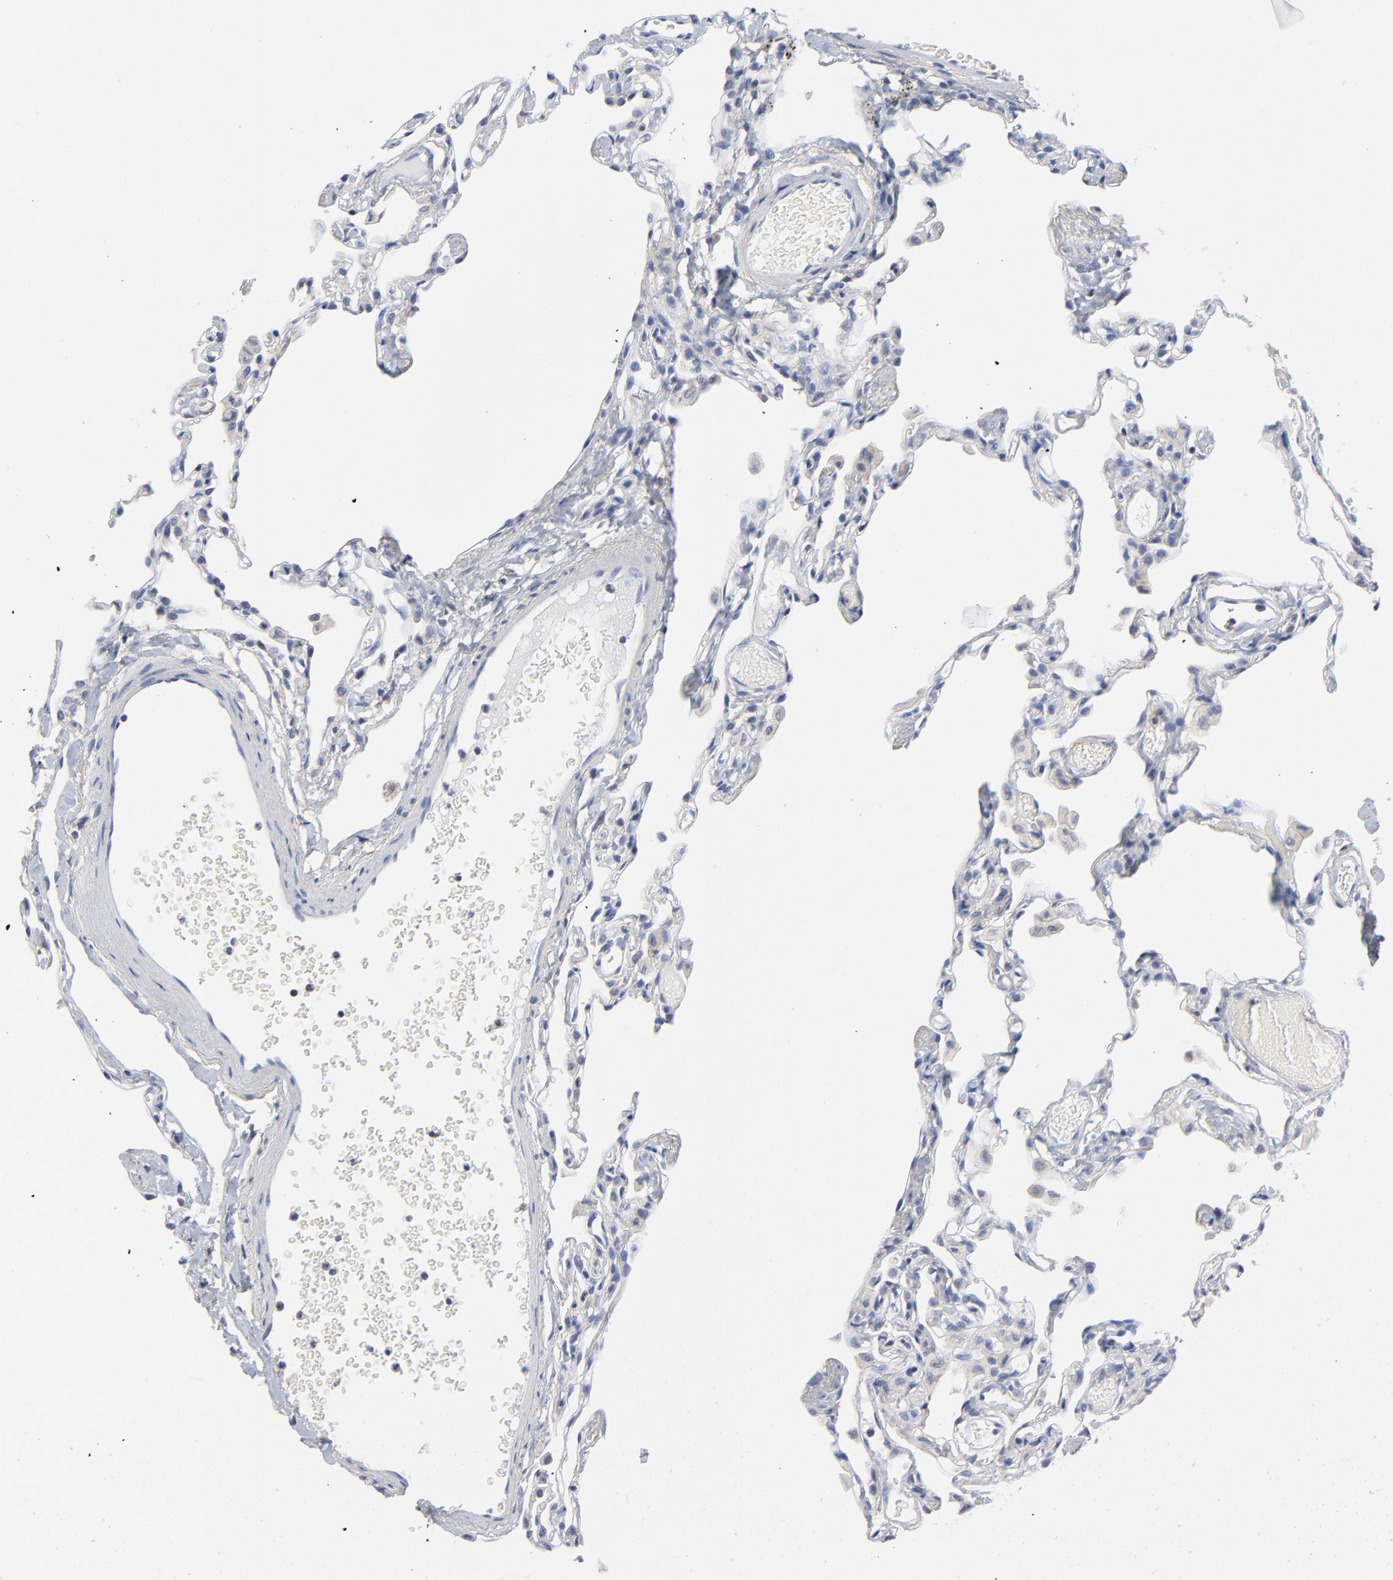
{"staining": {"intensity": "negative", "quantity": "none", "location": "none"}, "tissue": "lung", "cell_type": "Alveolar cells", "image_type": "normal", "snomed": [{"axis": "morphology", "description": "Normal tissue, NOS"}, {"axis": "topography", "description": "Lung"}], "caption": "Immunohistochemistry photomicrograph of normal human lung stained for a protein (brown), which reveals no expression in alveolar cells. (DAB (3,3'-diaminobenzidine) immunohistochemistry (IHC), high magnification).", "gene": "CAB39L", "patient": {"sex": "female", "age": 49}}